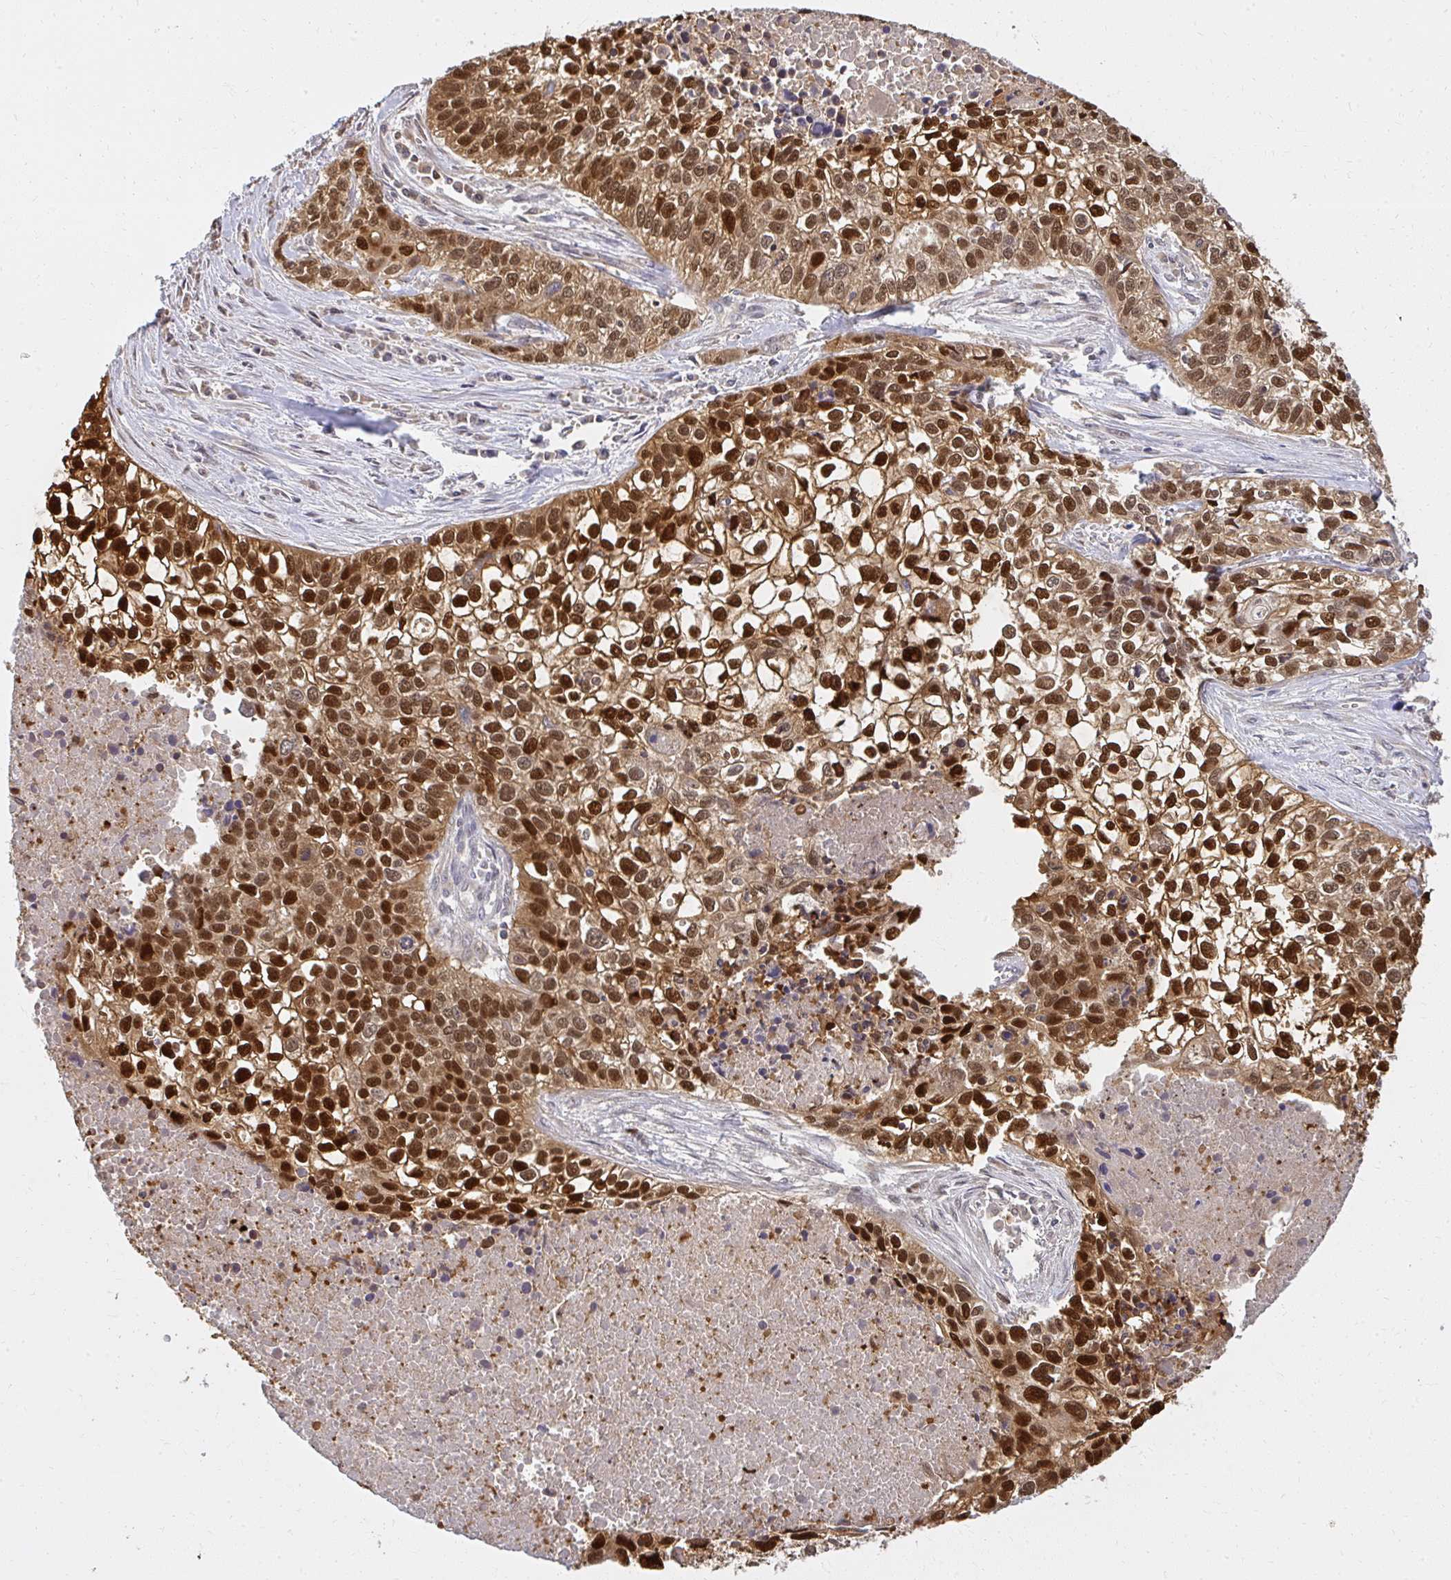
{"staining": {"intensity": "strong", "quantity": ">75%", "location": "cytoplasmic/membranous,nuclear"}, "tissue": "lung cancer", "cell_type": "Tumor cells", "image_type": "cancer", "snomed": [{"axis": "morphology", "description": "Squamous cell carcinoma, NOS"}, {"axis": "topography", "description": "Lung"}], "caption": "Immunohistochemistry (IHC) image of lung cancer stained for a protein (brown), which demonstrates high levels of strong cytoplasmic/membranous and nuclear expression in approximately >75% of tumor cells.", "gene": "LARS2", "patient": {"sex": "male", "age": 74}}